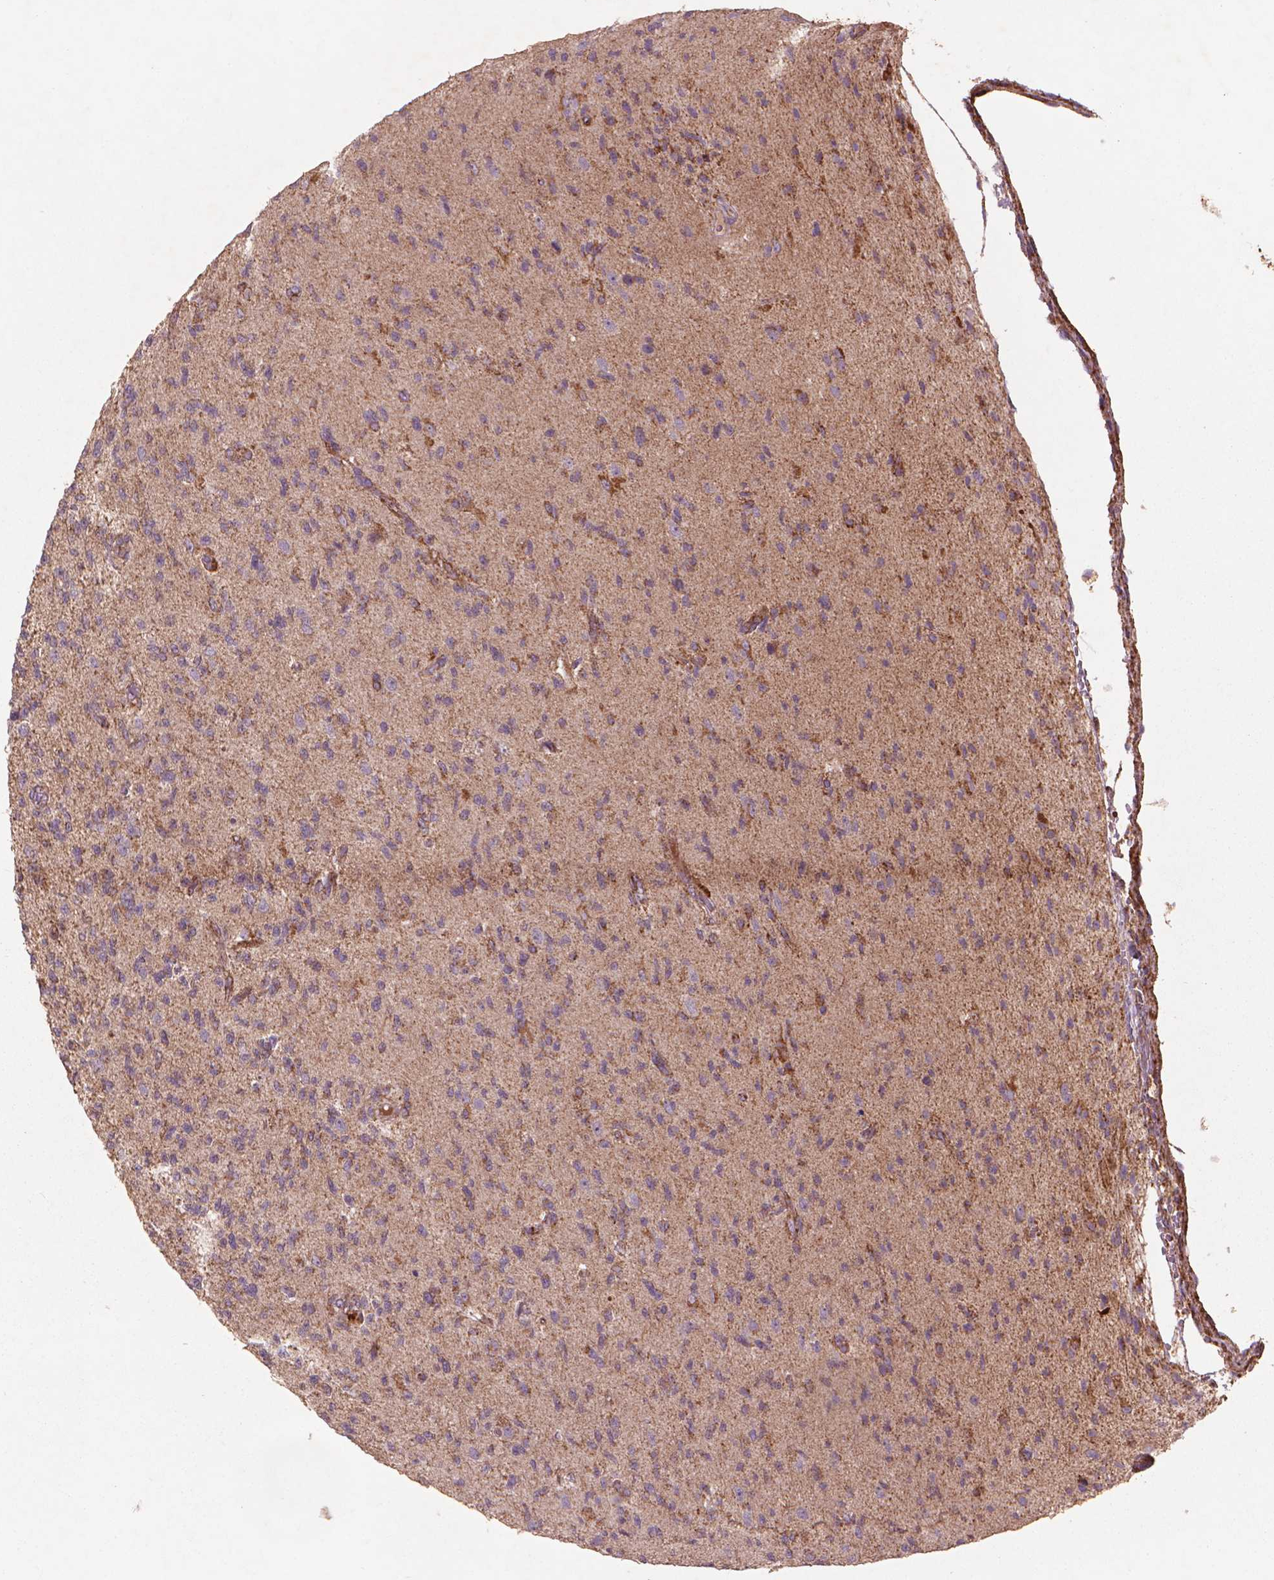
{"staining": {"intensity": "weak", "quantity": "25%-75%", "location": "cytoplasmic/membranous"}, "tissue": "glioma", "cell_type": "Tumor cells", "image_type": "cancer", "snomed": [{"axis": "morphology", "description": "Glioma, malignant, High grade"}, {"axis": "topography", "description": "Brain"}], "caption": "Tumor cells show low levels of weak cytoplasmic/membranous expression in about 25%-75% of cells in human glioma.", "gene": "NLRX1", "patient": {"sex": "male", "age": 56}}